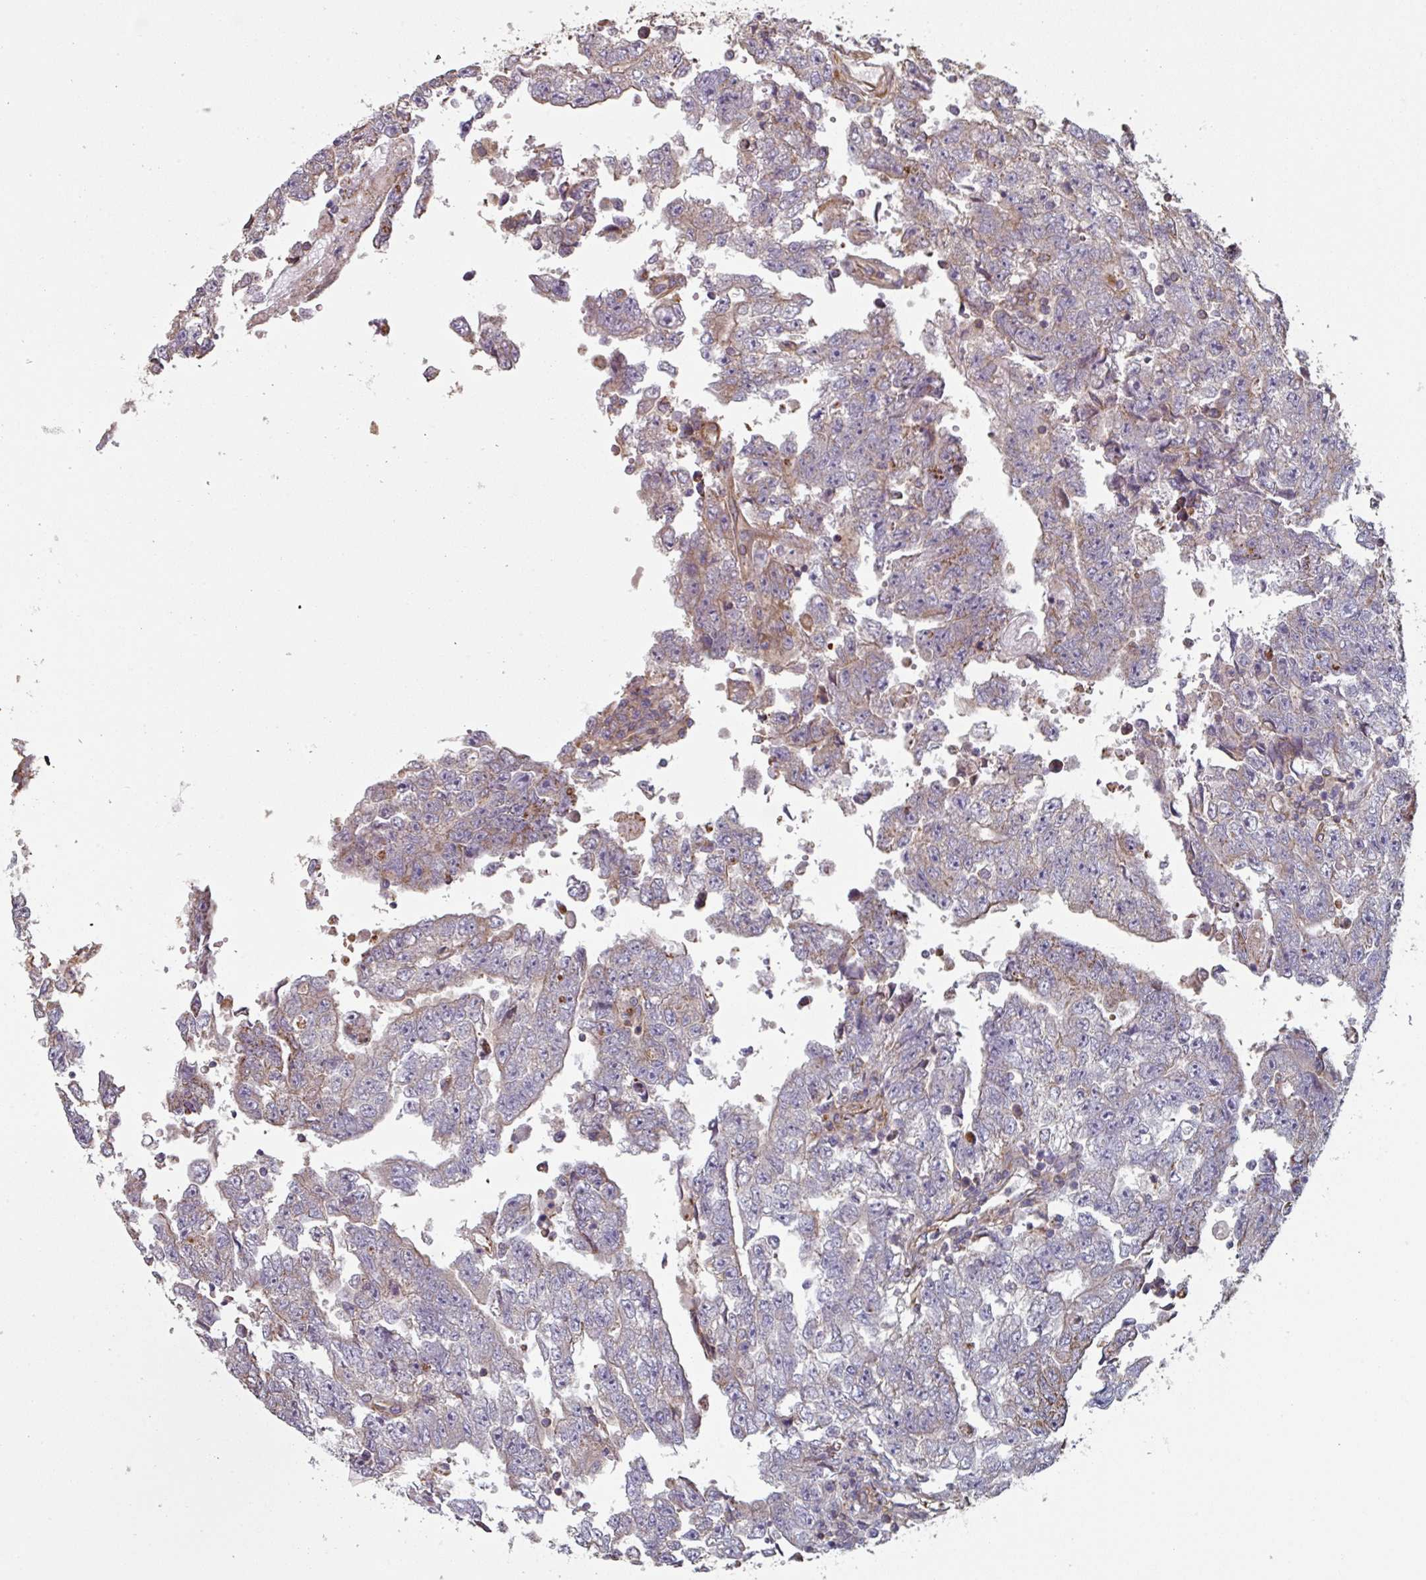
{"staining": {"intensity": "moderate", "quantity": "<25%", "location": "cytoplasmic/membranous"}, "tissue": "testis cancer", "cell_type": "Tumor cells", "image_type": "cancer", "snomed": [{"axis": "morphology", "description": "Carcinoma, Embryonal, NOS"}, {"axis": "topography", "description": "Testis"}], "caption": "Protein analysis of testis cancer tissue exhibits moderate cytoplasmic/membranous positivity in about <25% of tumor cells. Nuclei are stained in blue.", "gene": "GSTA4", "patient": {"sex": "male", "age": 25}}